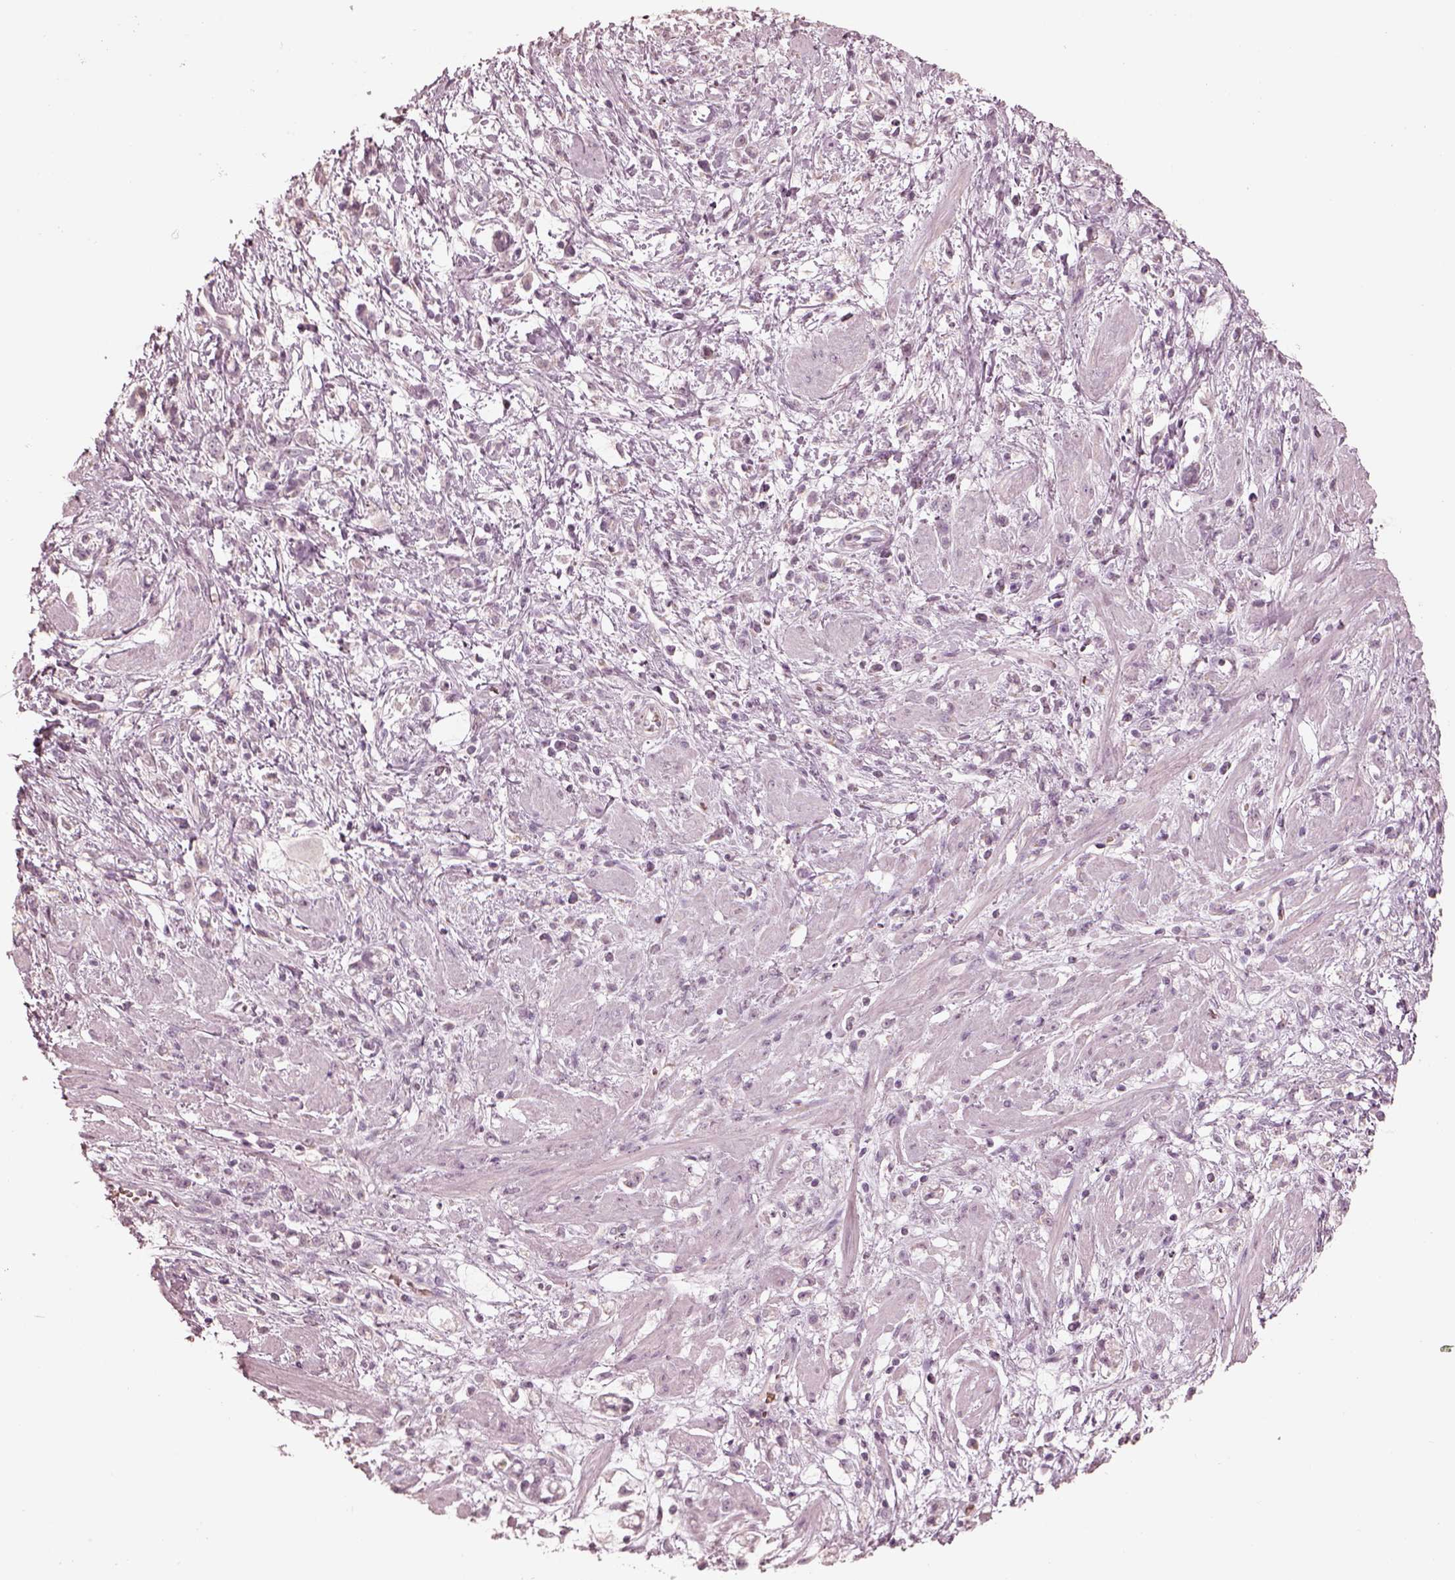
{"staining": {"intensity": "negative", "quantity": "none", "location": "none"}, "tissue": "stomach cancer", "cell_type": "Tumor cells", "image_type": "cancer", "snomed": [{"axis": "morphology", "description": "Adenocarcinoma, NOS"}, {"axis": "topography", "description": "Stomach"}], "caption": "Immunohistochemistry photomicrograph of neoplastic tissue: stomach cancer (adenocarcinoma) stained with DAB (3,3'-diaminobenzidine) displays no significant protein staining in tumor cells. (Stains: DAB IHC with hematoxylin counter stain, Microscopy: brightfield microscopy at high magnification).", "gene": "ANKLE1", "patient": {"sex": "female", "age": 60}}